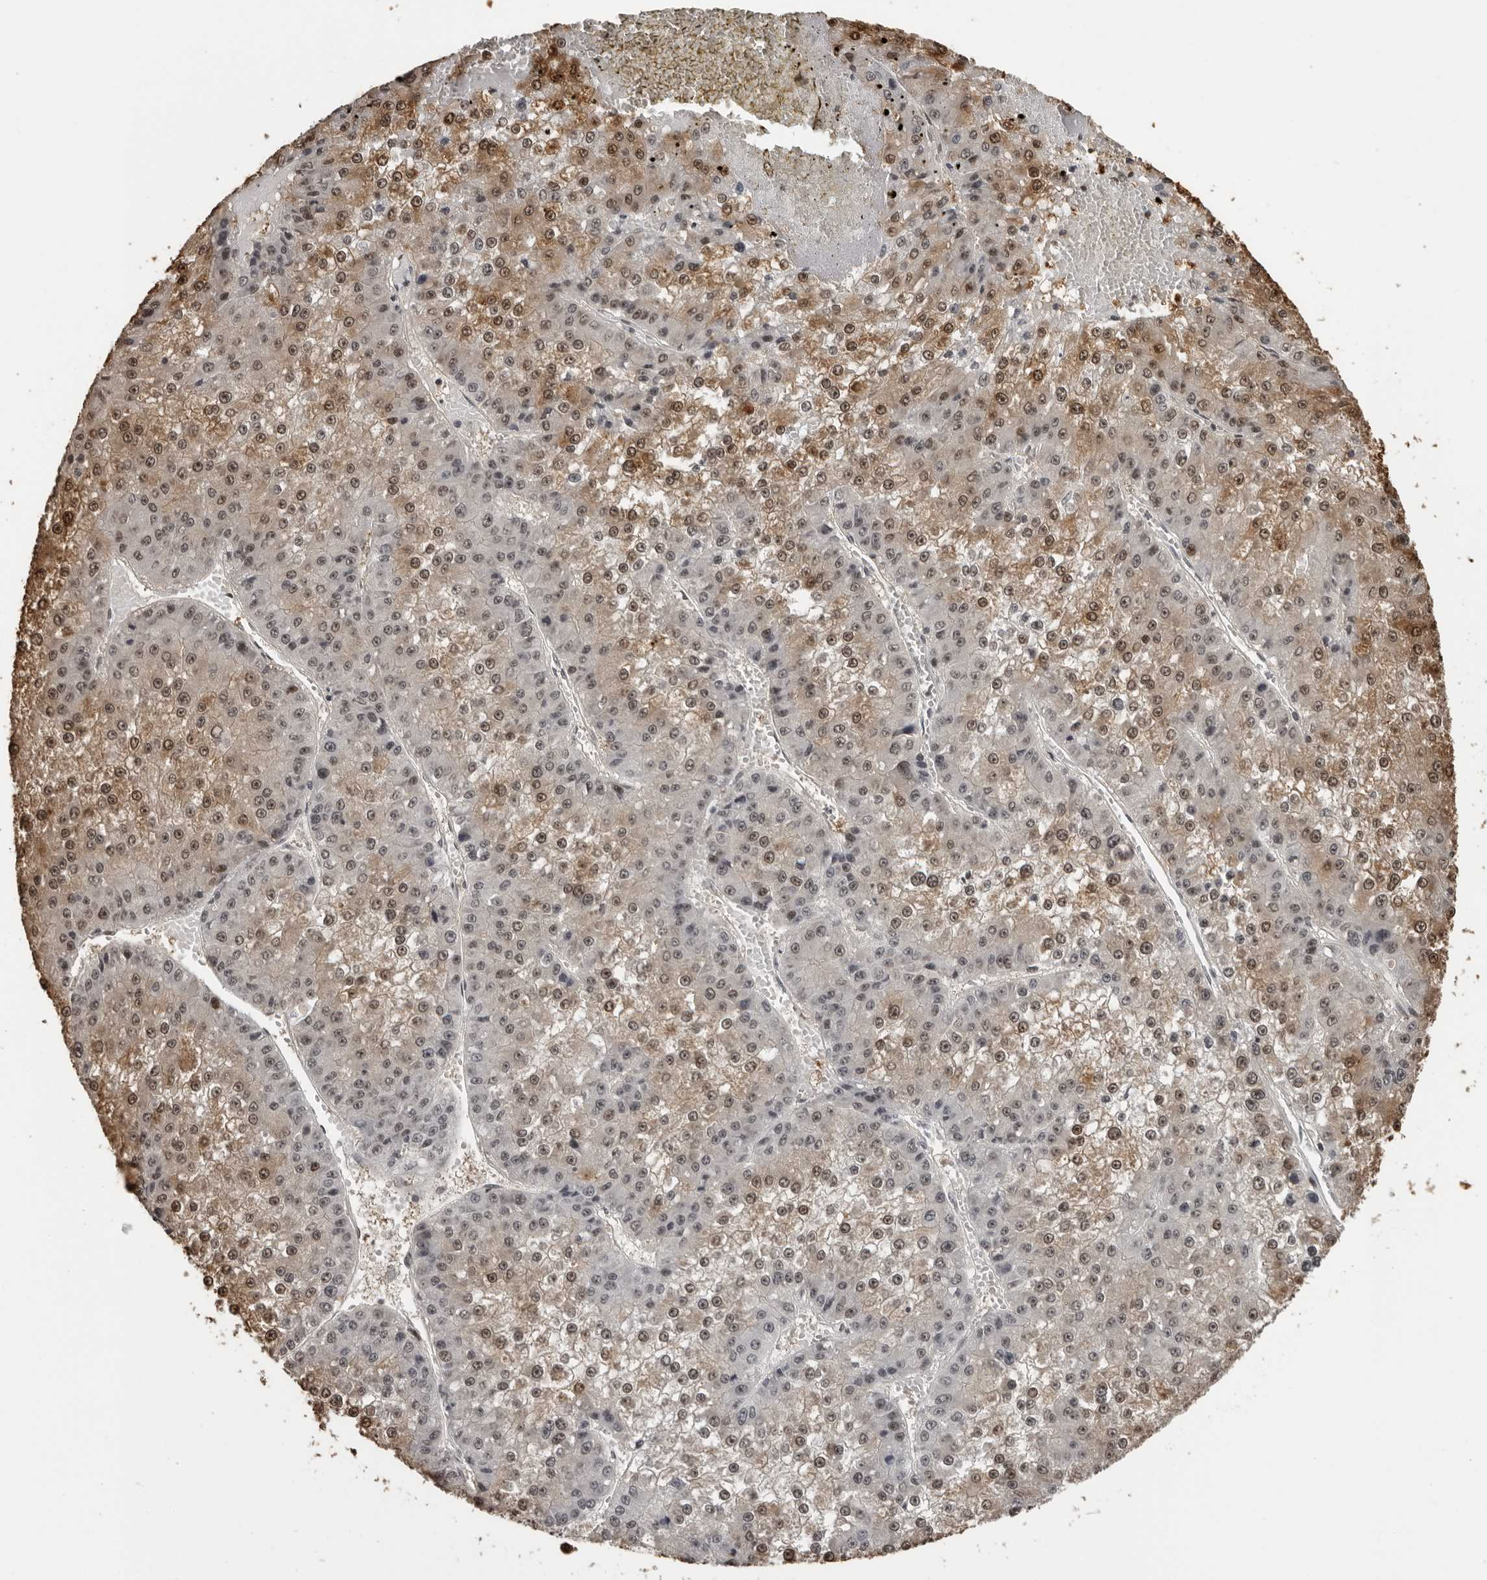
{"staining": {"intensity": "moderate", "quantity": ">75%", "location": "cytoplasmic/membranous,nuclear"}, "tissue": "liver cancer", "cell_type": "Tumor cells", "image_type": "cancer", "snomed": [{"axis": "morphology", "description": "Carcinoma, Hepatocellular, NOS"}, {"axis": "topography", "description": "Liver"}], "caption": "This image shows immunohistochemistry (IHC) staining of human liver cancer (hepatocellular carcinoma), with medium moderate cytoplasmic/membranous and nuclear staining in about >75% of tumor cells.", "gene": "ORC1", "patient": {"sex": "female", "age": 73}}